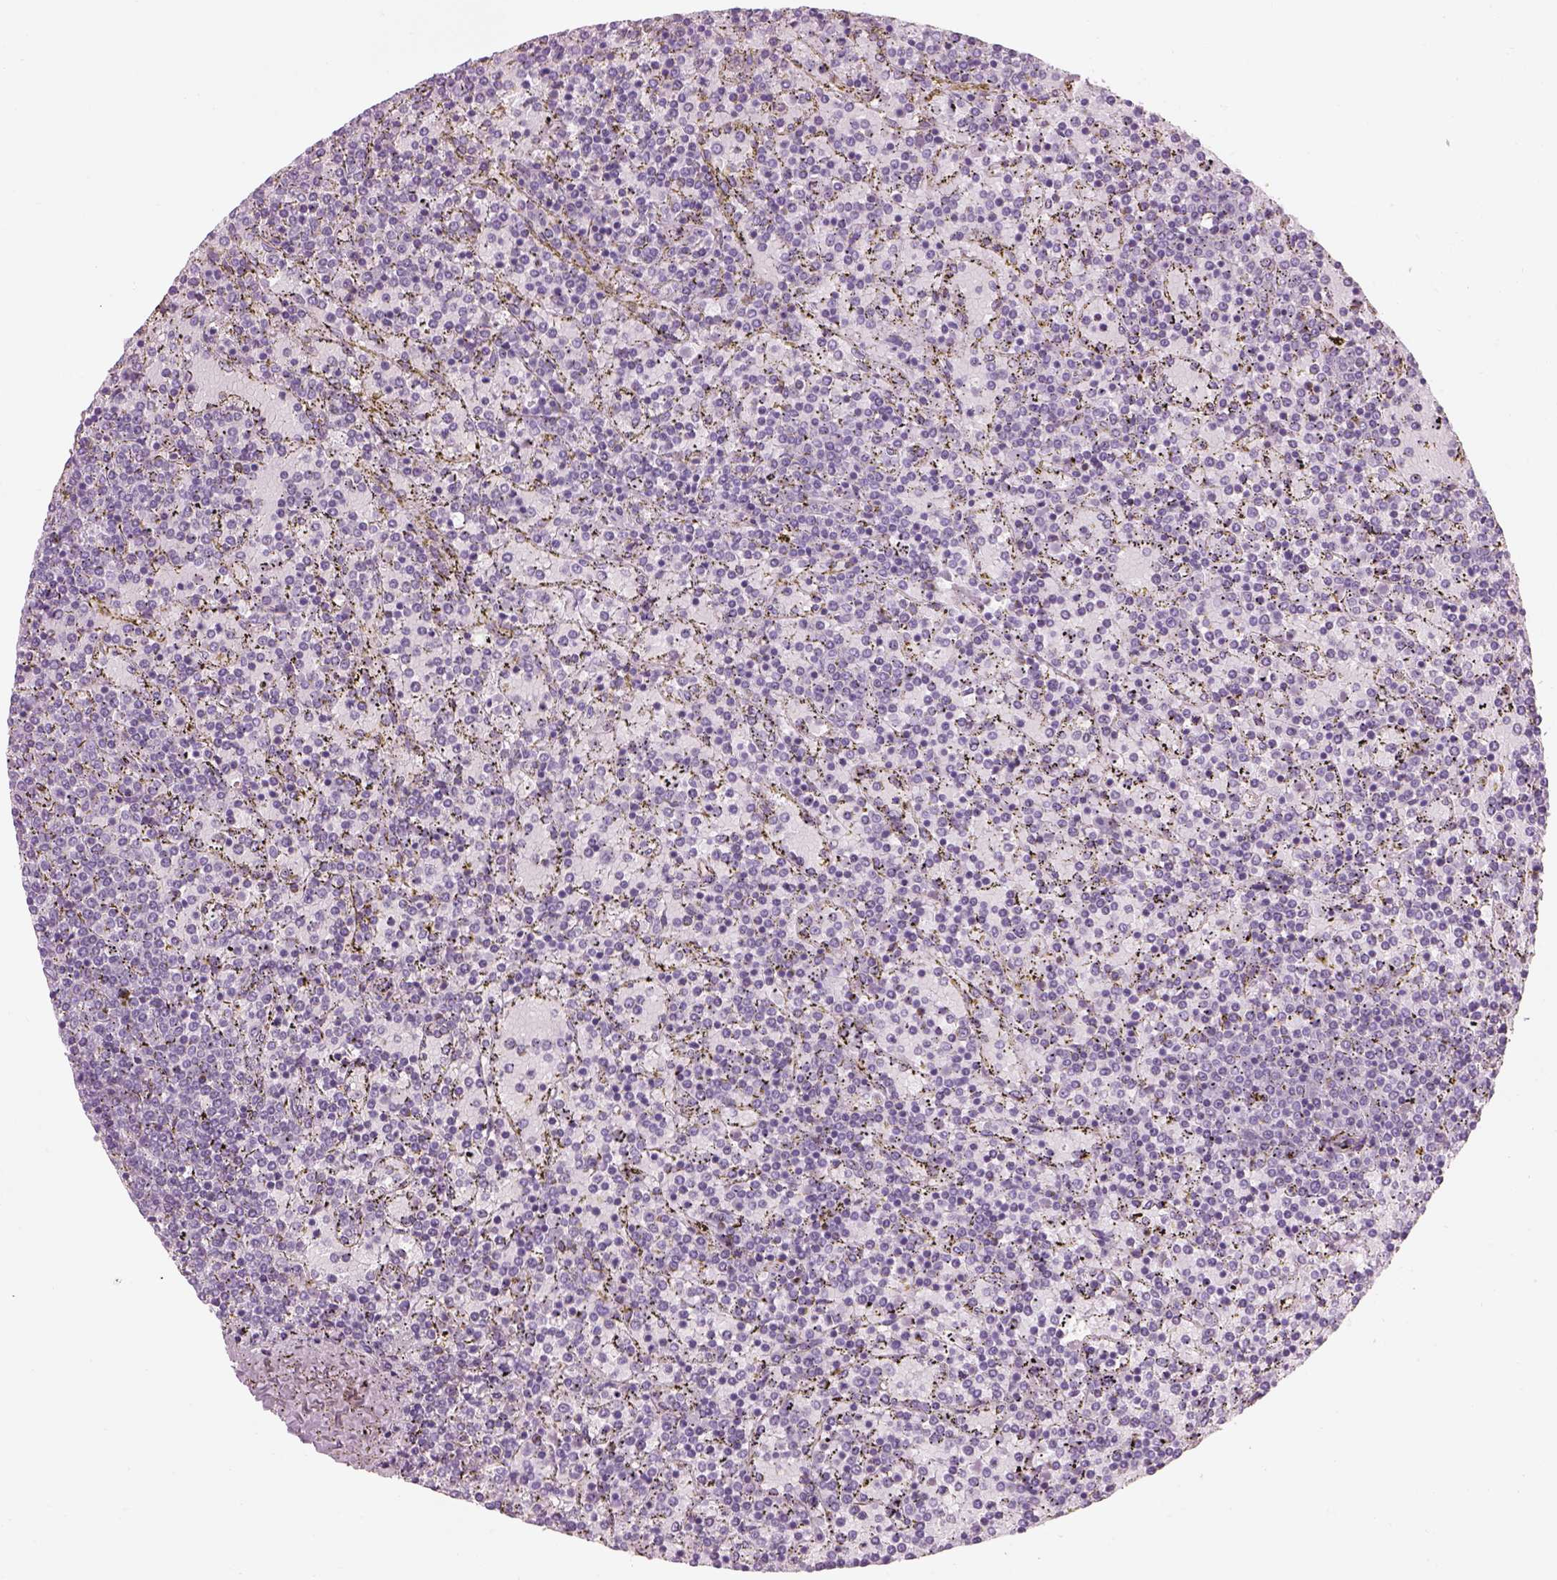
{"staining": {"intensity": "negative", "quantity": "none", "location": "none"}, "tissue": "lymphoma", "cell_type": "Tumor cells", "image_type": "cancer", "snomed": [{"axis": "morphology", "description": "Malignant lymphoma, non-Hodgkin's type, Low grade"}, {"axis": "topography", "description": "Spleen"}], "caption": "DAB (3,3'-diaminobenzidine) immunohistochemical staining of low-grade malignant lymphoma, non-Hodgkin's type displays no significant positivity in tumor cells.", "gene": "GAS2L2", "patient": {"sex": "female", "age": 77}}